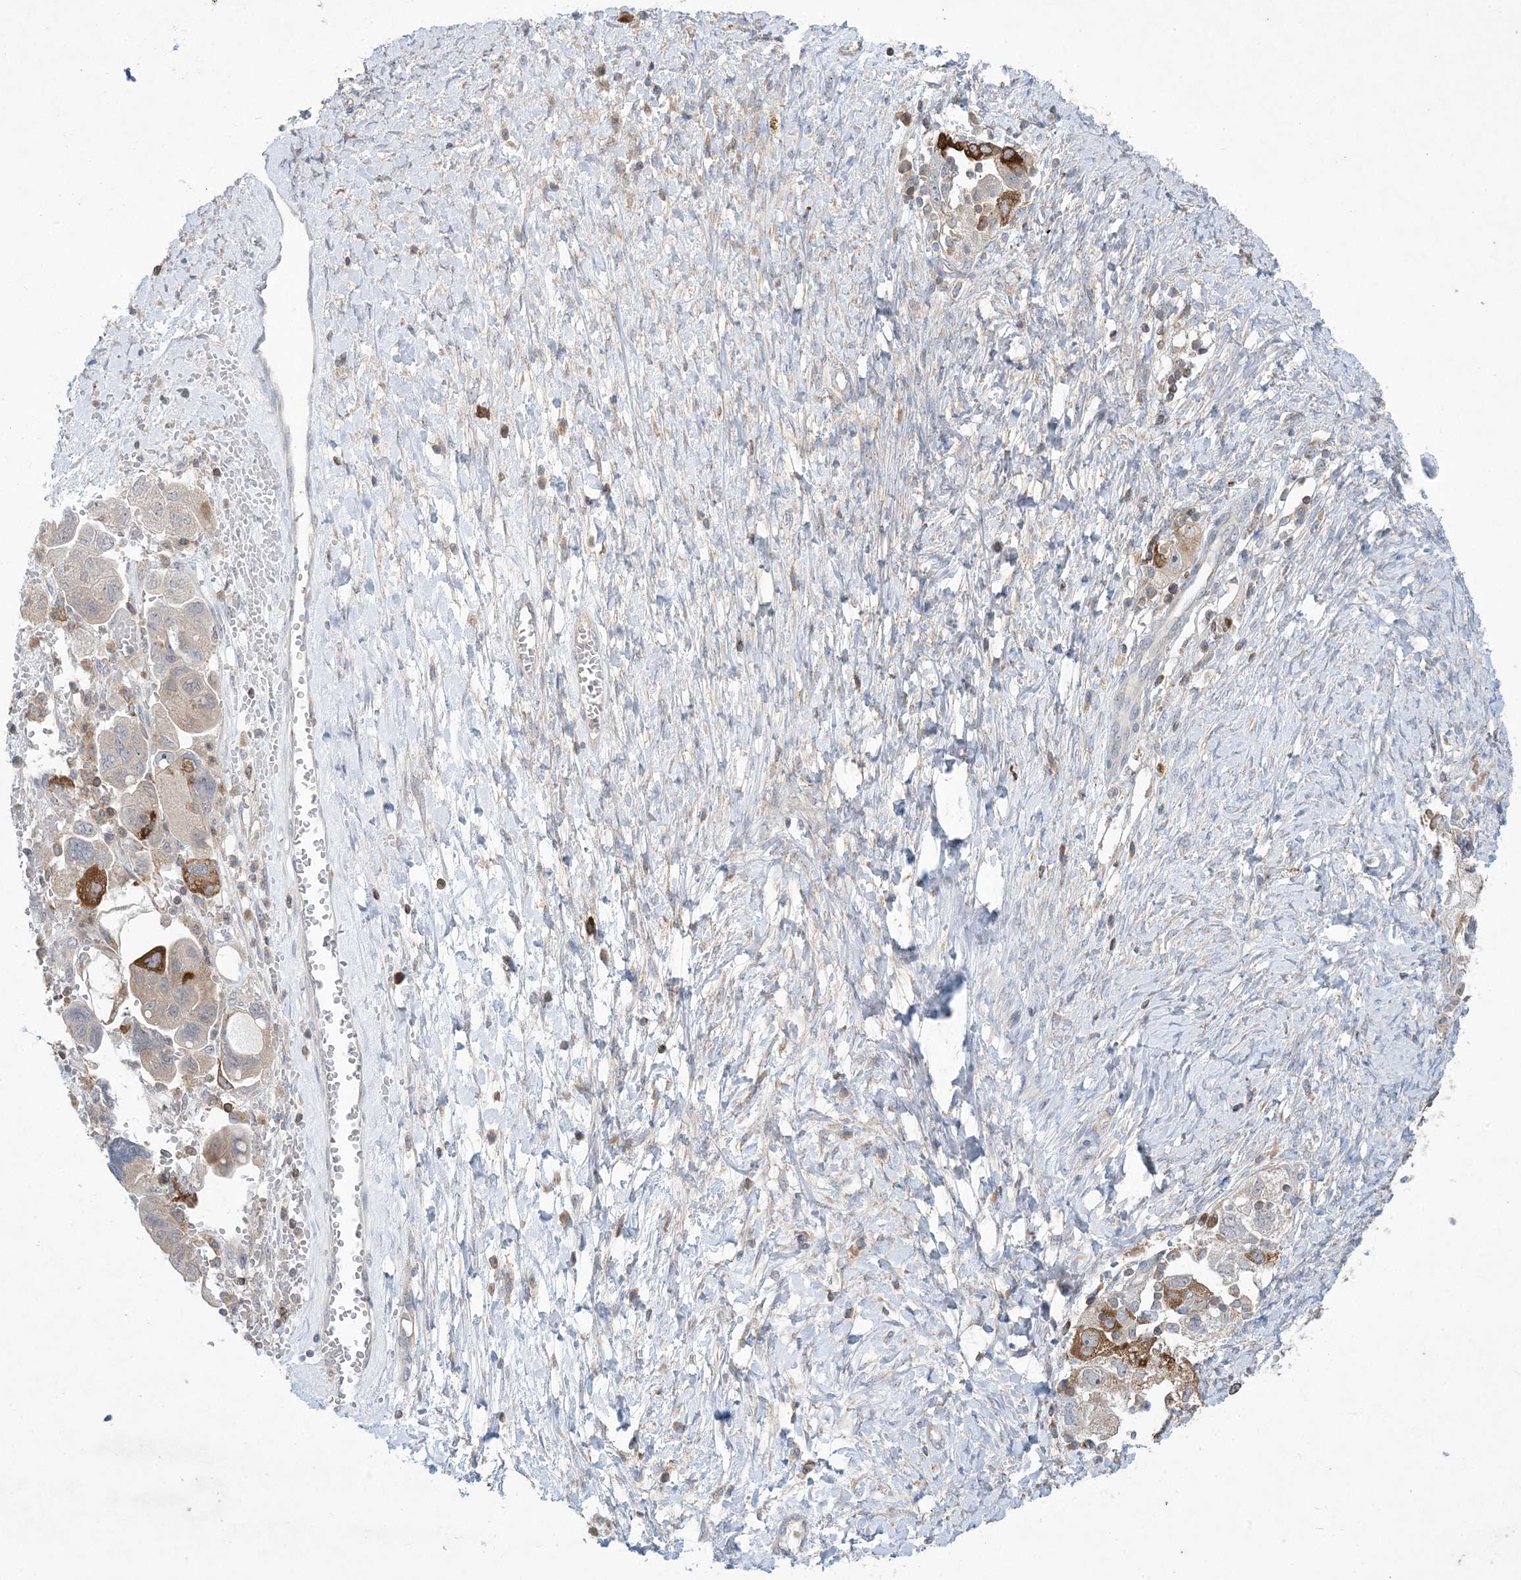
{"staining": {"intensity": "moderate", "quantity": "<25%", "location": "cytoplasmic/membranous"}, "tissue": "ovarian cancer", "cell_type": "Tumor cells", "image_type": "cancer", "snomed": [{"axis": "morphology", "description": "Carcinoma, NOS"}, {"axis": "morphology", "description": "Cystadenocarcinoma, serous, NOS"}, {"axis": "topography", "description": "Ovary"}], "caption": "This micrograph reveals immunohistochemistry (IHC) staining of human carcinoma (ovarian), with low moderate cytoplasmic/membranous positivity in about <25% of tumor cells.", "gene": "AOC1", "patient": {"sex": "female", "age": 69}}